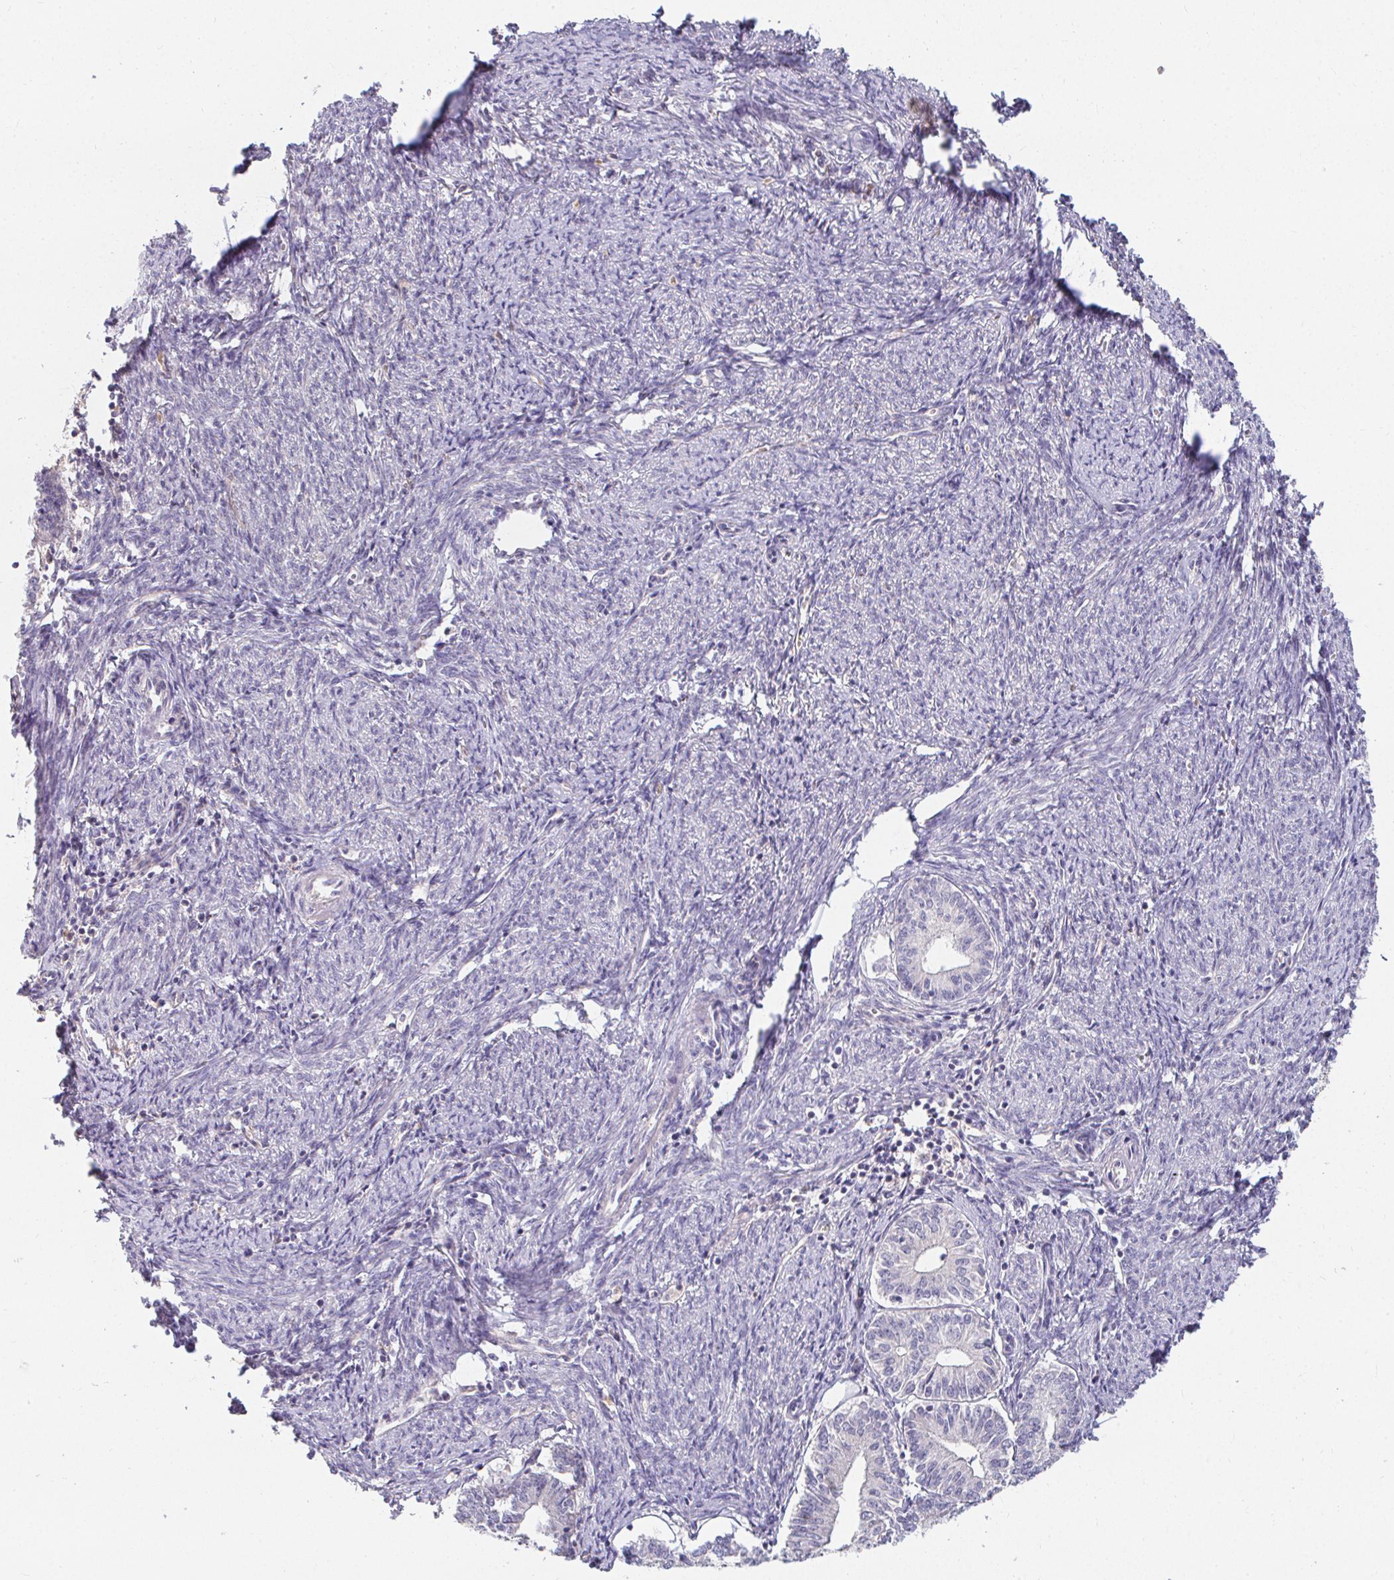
{"staining": {"intensity": "negative", "quantity": "none", "location": "none"}, "tissue": "endometrial cancer", "cell_type": "Tumor cells", "image_type": "cancer", "snomed": [{"axis": "morphology", "description": "Adenocarcinoma, NOS"}, {"axis": "topography", "description": "Endometrium"}], "caption": "This is an IHC histopathology image of human endometrial cancer. There is no staining in tumor cells.", "gene": "LOXL4", "patient": {"sex": "female", "age": 61}}